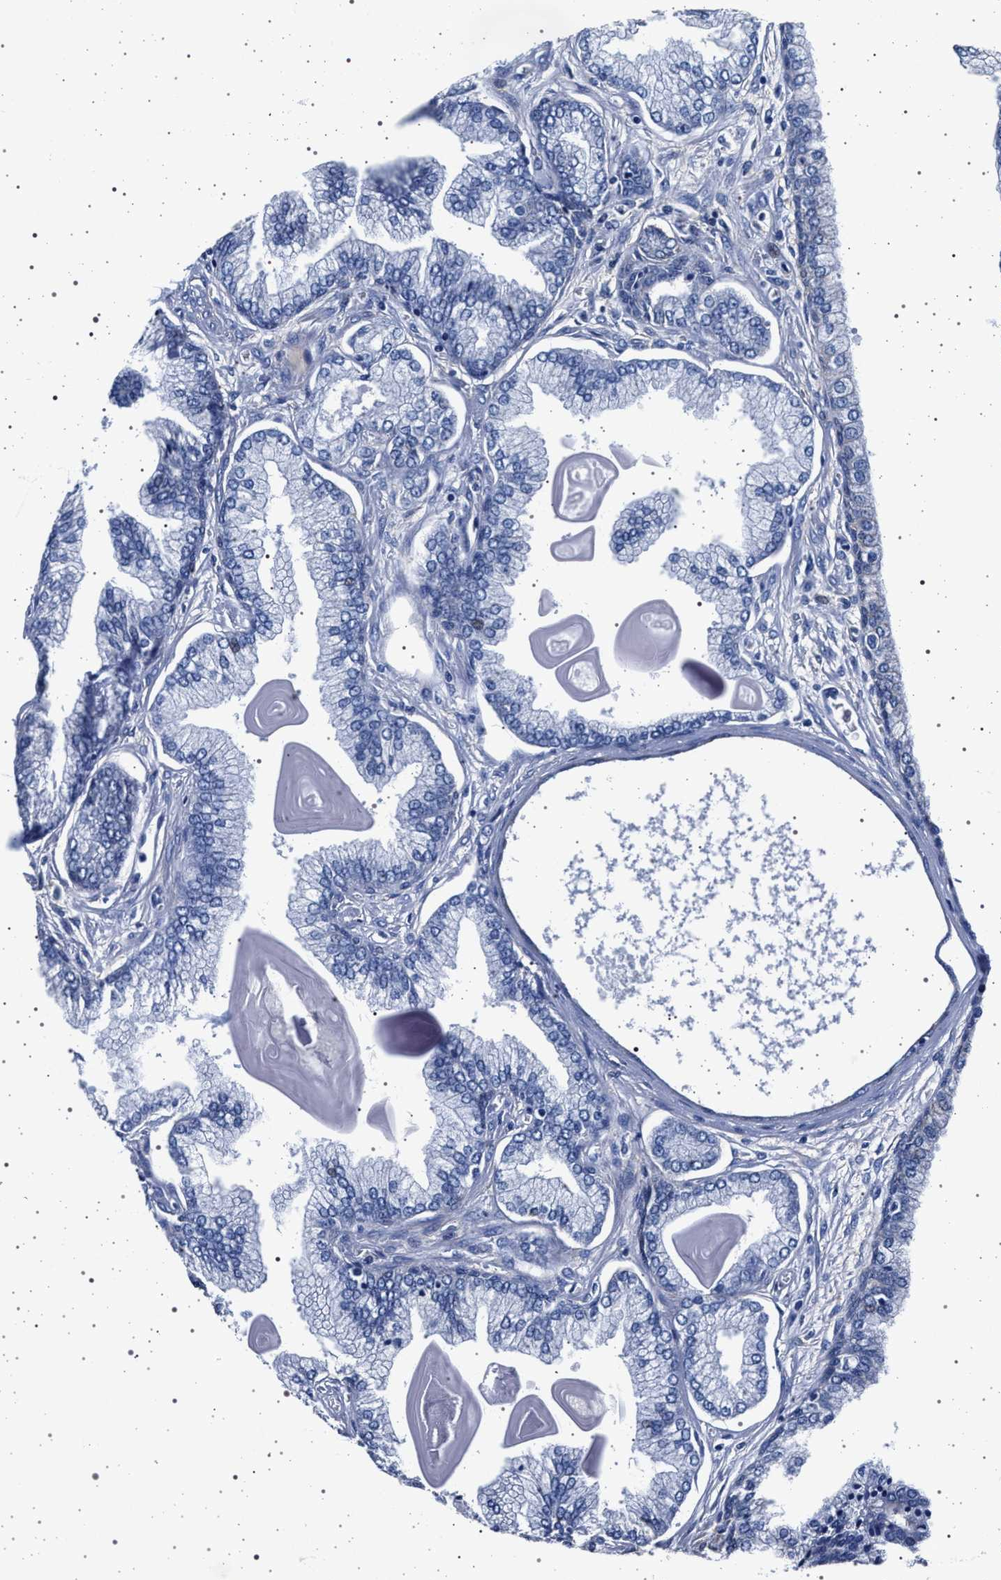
{"staining": {"intensity": "negative", "quantity": "none", "location": "none"}, "tissue": "prostate cancer", "cell_type": "Tumor cells", "image_type": "cancer", "snomed": [{"axis": "morphology", "description": "Adenocarcinoma, Low grade"}, {"axis": "topography", "description": "Prostate"}], "caption": "Tumor cells show no significant expression in prostate adenocarcinoma (low-grade).", "gene": "SLC9A1", "patient": {"sex": "male", "age": 59}}